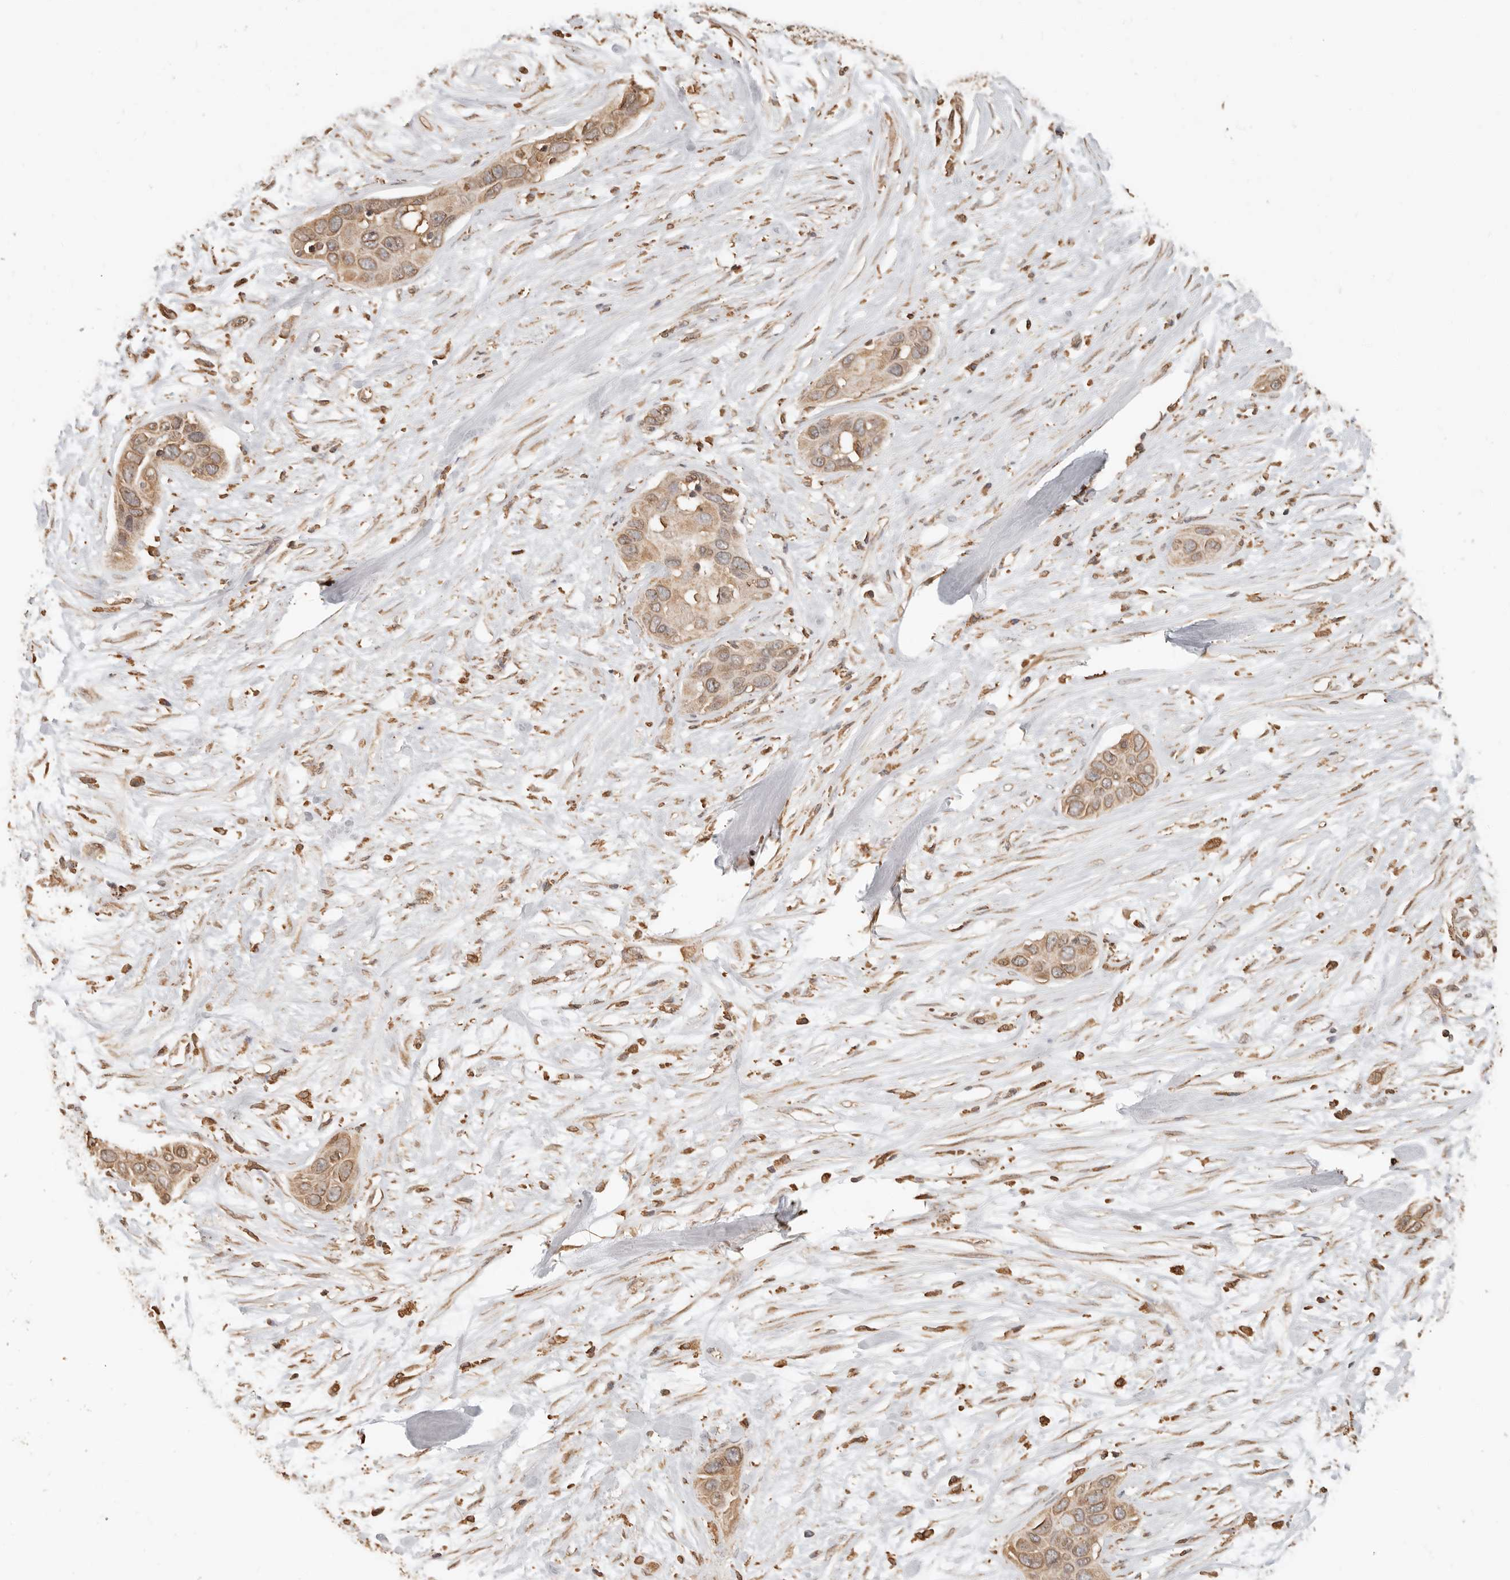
{"staining": {"intensity": "moderate", "quantity": ">75%", "location": "cytoplasmic/membranous"}, "tissue": "pancreatic cancer", "cell_type": "Tumor cells", "image_type": "cancer", "snomed": [{"axis": "morphology", "description": "Adenocarcinoma, NOS"}, {"axis": "topography", "description": "Pancreas"}], "caption": "This histopathology image displays immunohistochemistry (IHC) staining of human pancreatic cancer (adenocarcinoma), with medium moderate cytoplasmic/membranous staining in about >75% of tumor cells.", "gene": "ARHGEF10L", "patient": {"sex": "female", "age": 60}}